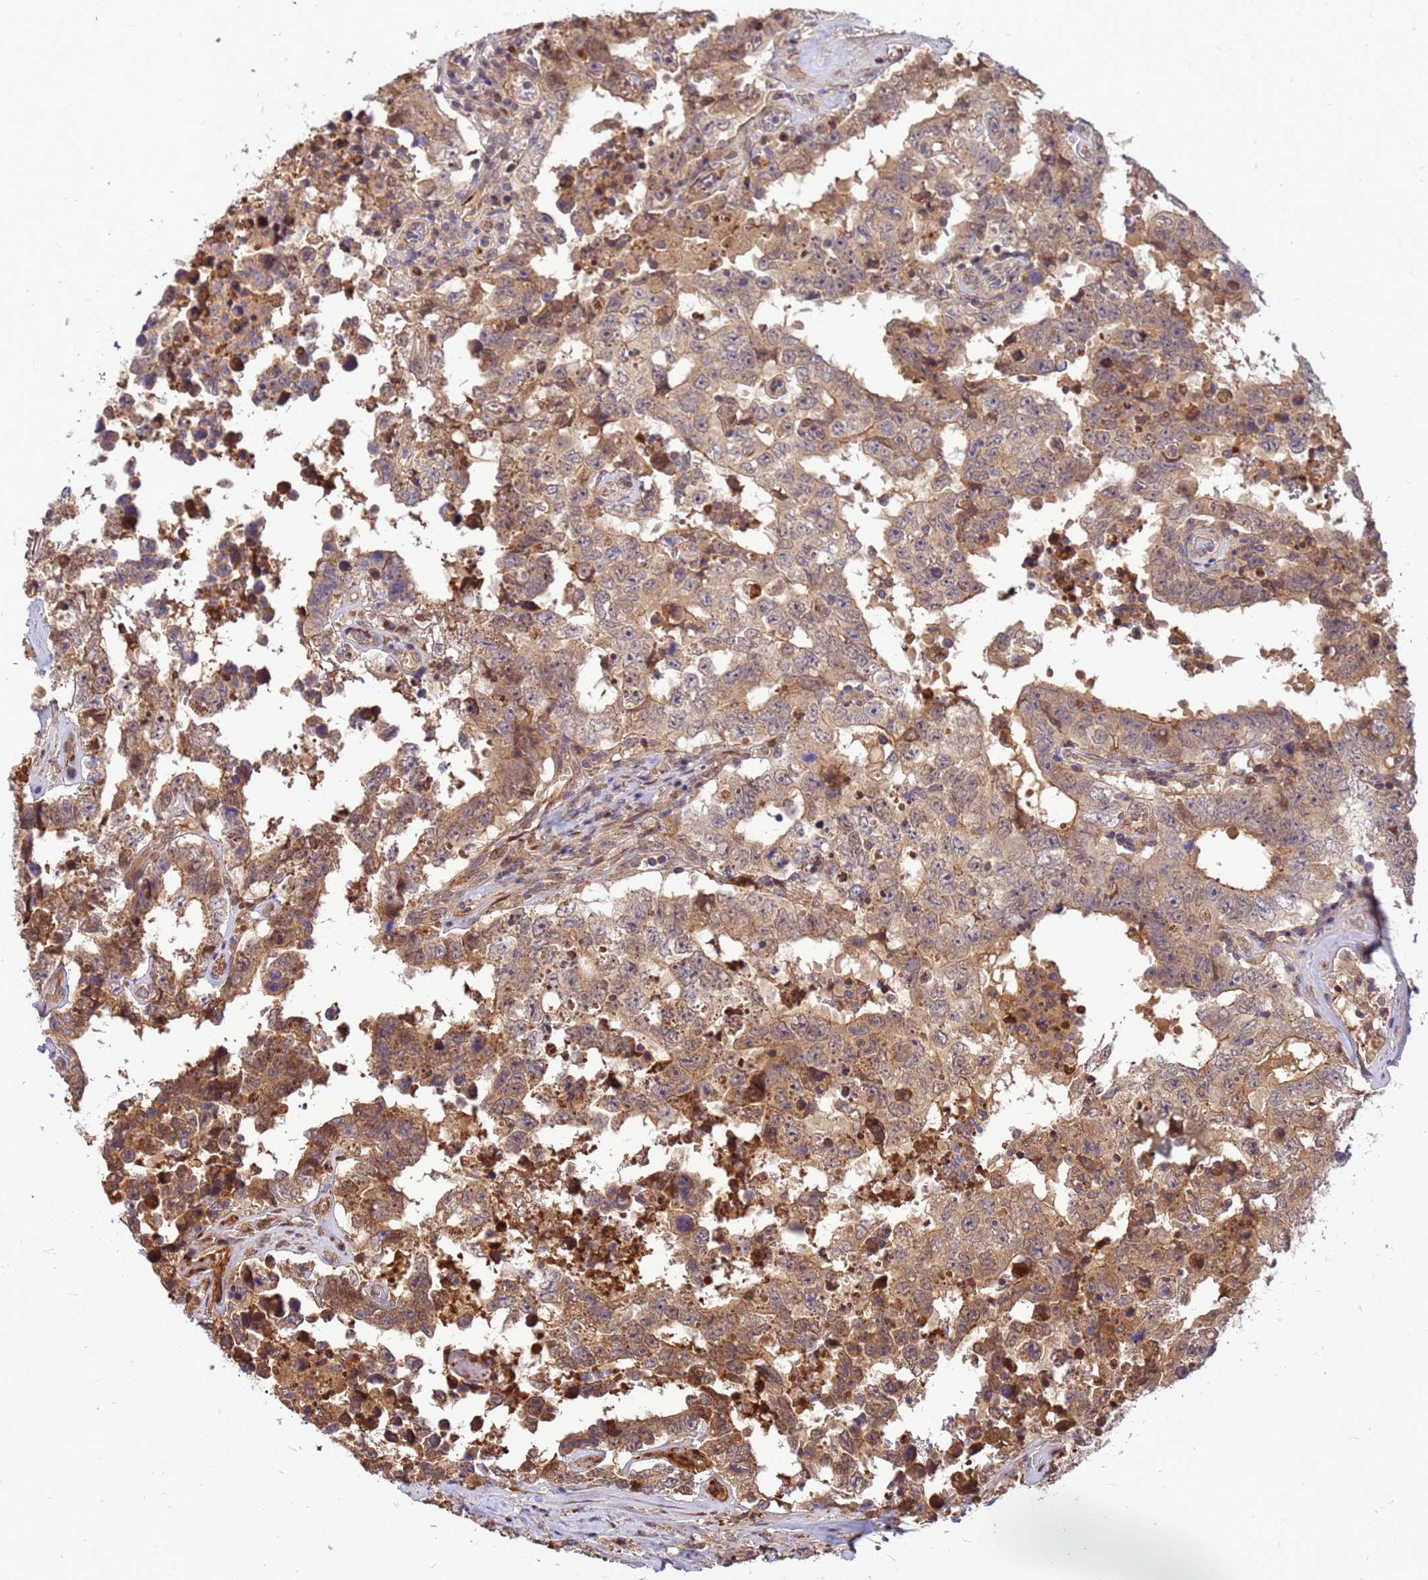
{"staining": {"intensity": "moderate", "quantity": ">75%", "location": "cytoplasmic/membranous"}, "tissue": "testis cancer", "cell_type": "Tumor cells", "image_type": "cancer", "snomed": [{"axis": "morphology", "description": "Normal tissue, NOS"}, {"axis": "morphology", "description": "Carcinoma, Embryonal, NOS"}, {"axis": "topography", "description": "Testis"}, {"axis": "topography", "description": "Epididymis"}], "caption": "DAB immunohistochemical staining of testis cancer (embryonal carcinoma) displays moderate cytoplasmic/membranous protein positivity in about >75% of tumor cells. (DAB IHC with brightfield microscopy, high magnification).", "gene": "DUS4L", "patient": {"sex": "male", "age": 25}}